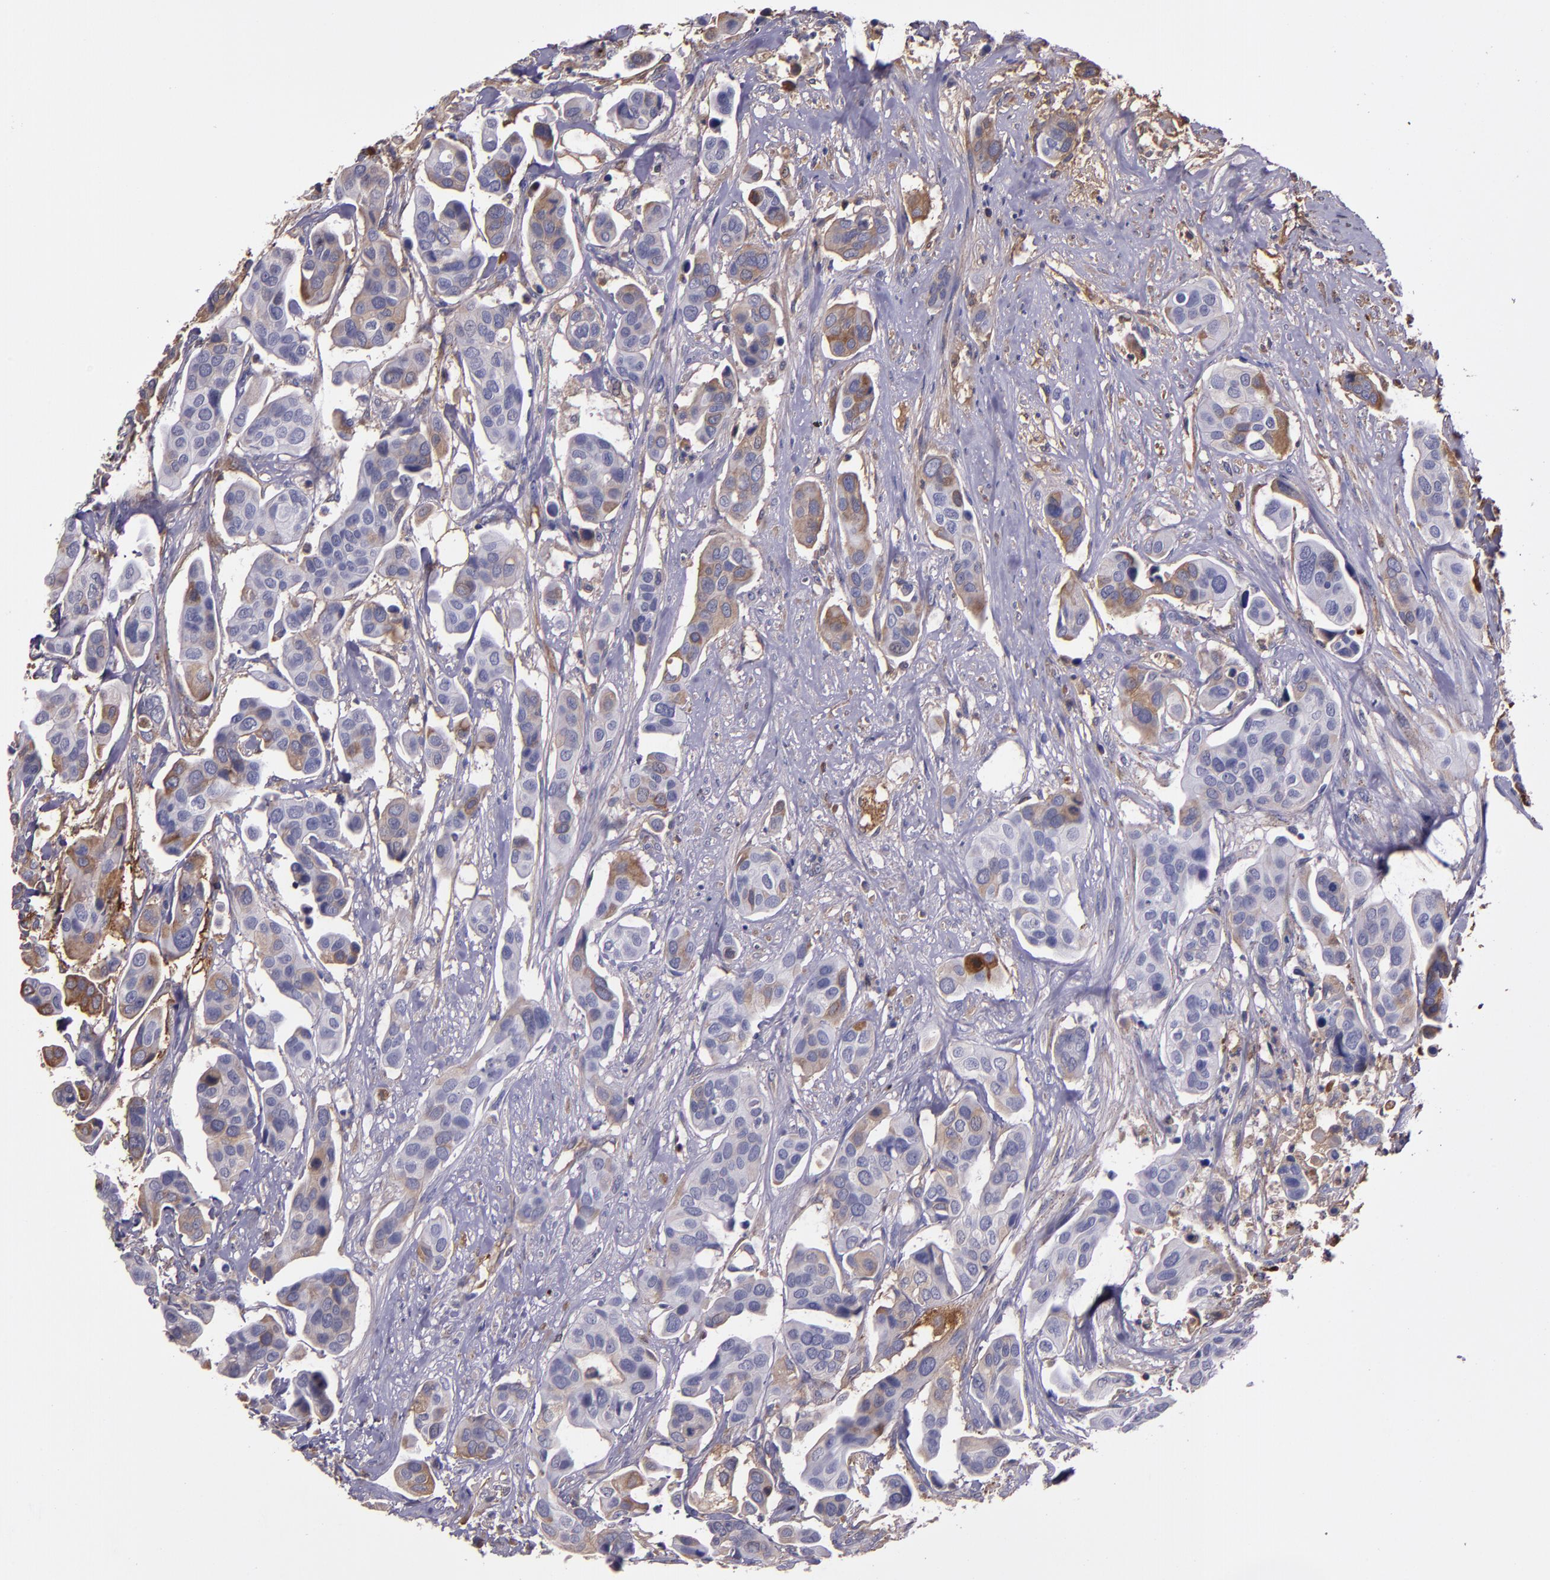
{"staining": {"intensity": "weak", "quantity": "25%-75%", "location": "cytoplasmic/membranous"}, "tissue": "urothelial cancer", "cell_type": "Tumor cells", "image_type": "cancer", "snomed": [{"axis": "morphology", "description": "Adenocarcinoma, NOS"}, {"axis": "topography", "description": "Urinary bladder"}], "caption": "A brown stain labels weak cytoplasmic/membranous positivity of a protein in adenocarcinoma tumor cells.", "gene": "A2M", "patient": {"sex": "male", "age": 61}}